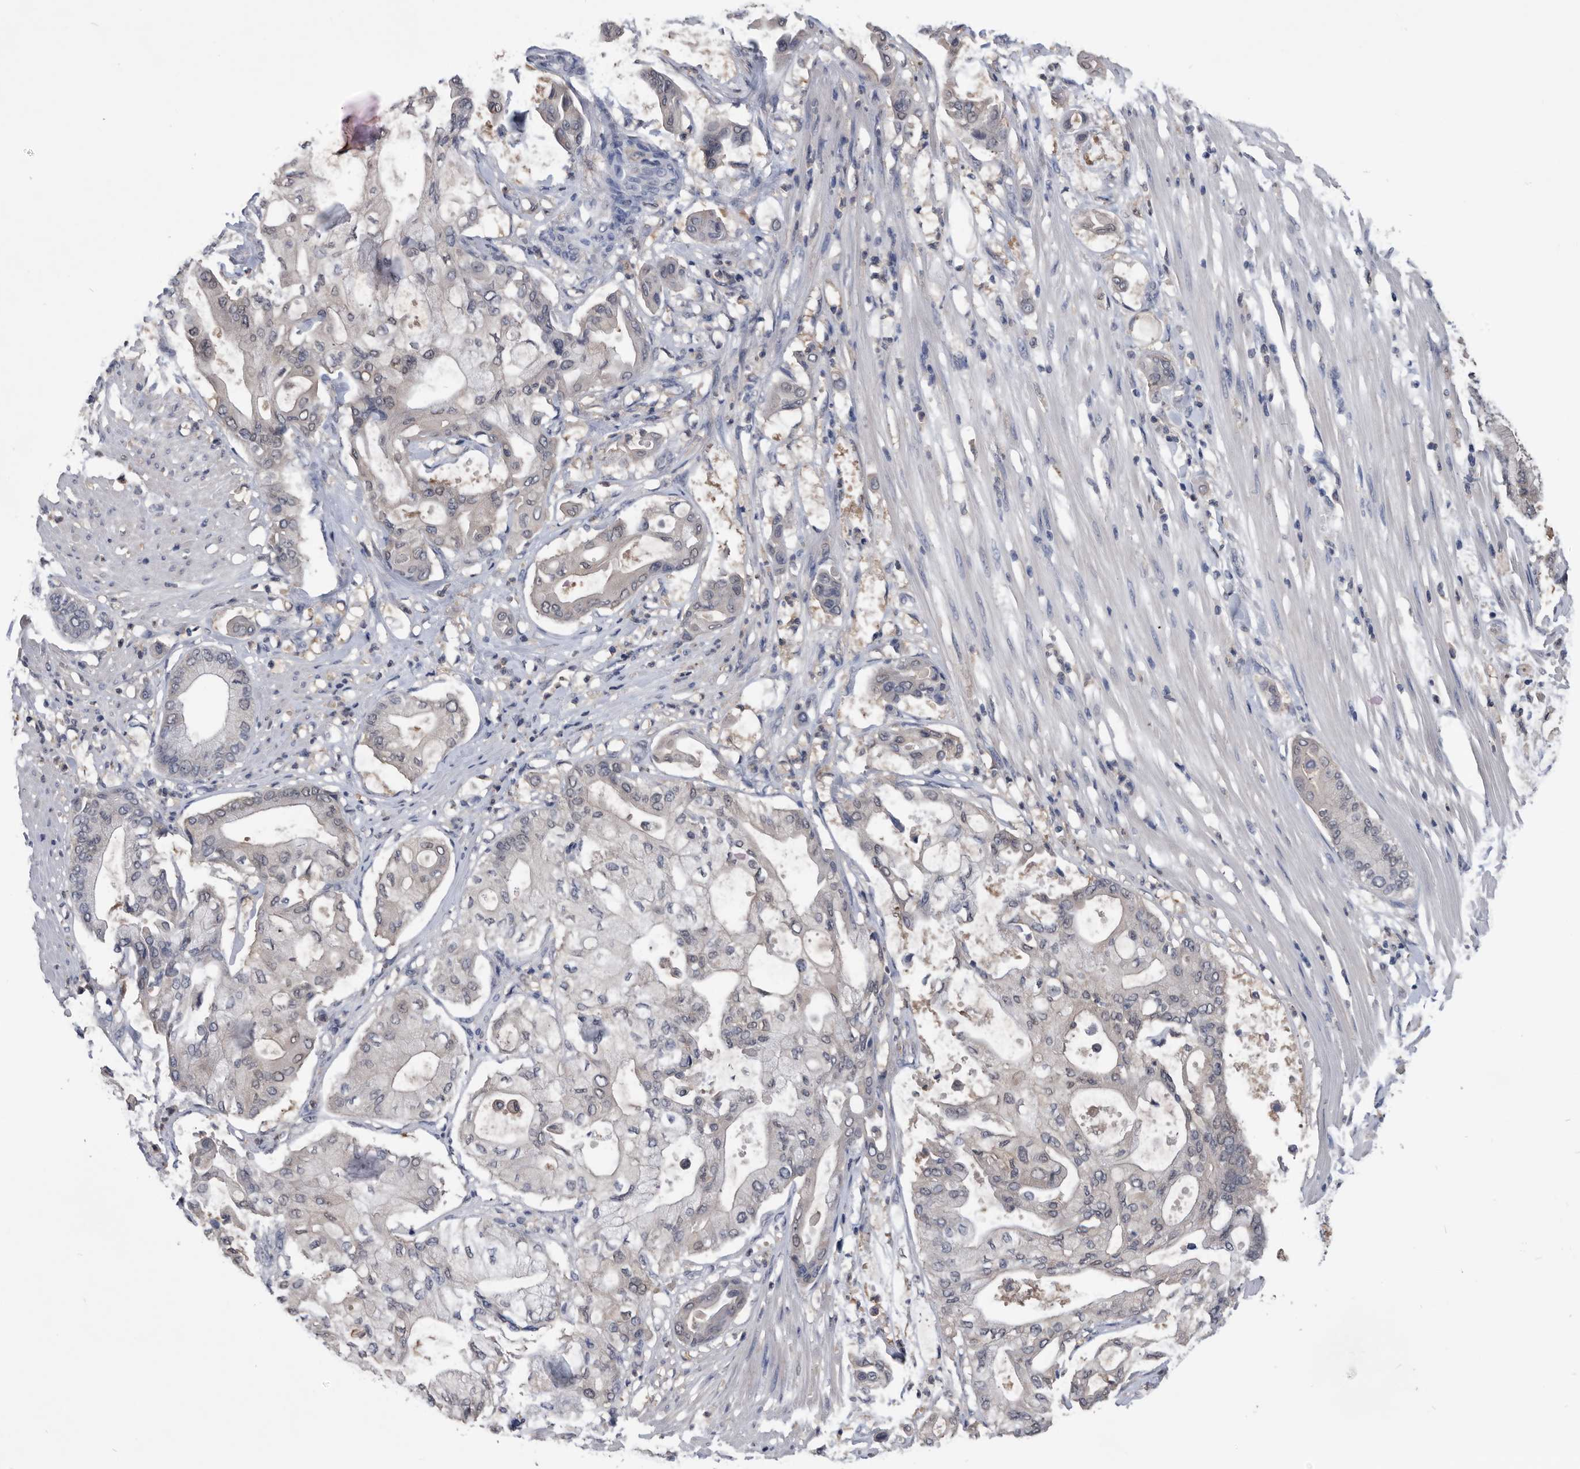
{"staining": {"intensity": "negative", "quantity": "none", "location": "none"}, "tissue": "pancreatic cancer", "cell_type": "Tumor cells", "image_type": "cancer", "snomed": [{"axis": "morphology", "description": "Adenocarcinoma, NOS"}, {"axis": "morphology", "description": "Adenocarcinoma, metastatic, NOS"}, {"axis": "topography", "description": "Lymph node"}, {"axis": "topography", "description": "Pancreas"}, {"axis": "topography", "description": "Duodenum"}], "caption": "Tumor cells are negative for brown protein staining in pancreatic cancer.", "gene": "PDXK", "patient": {"sex": "female", "age": 64}}